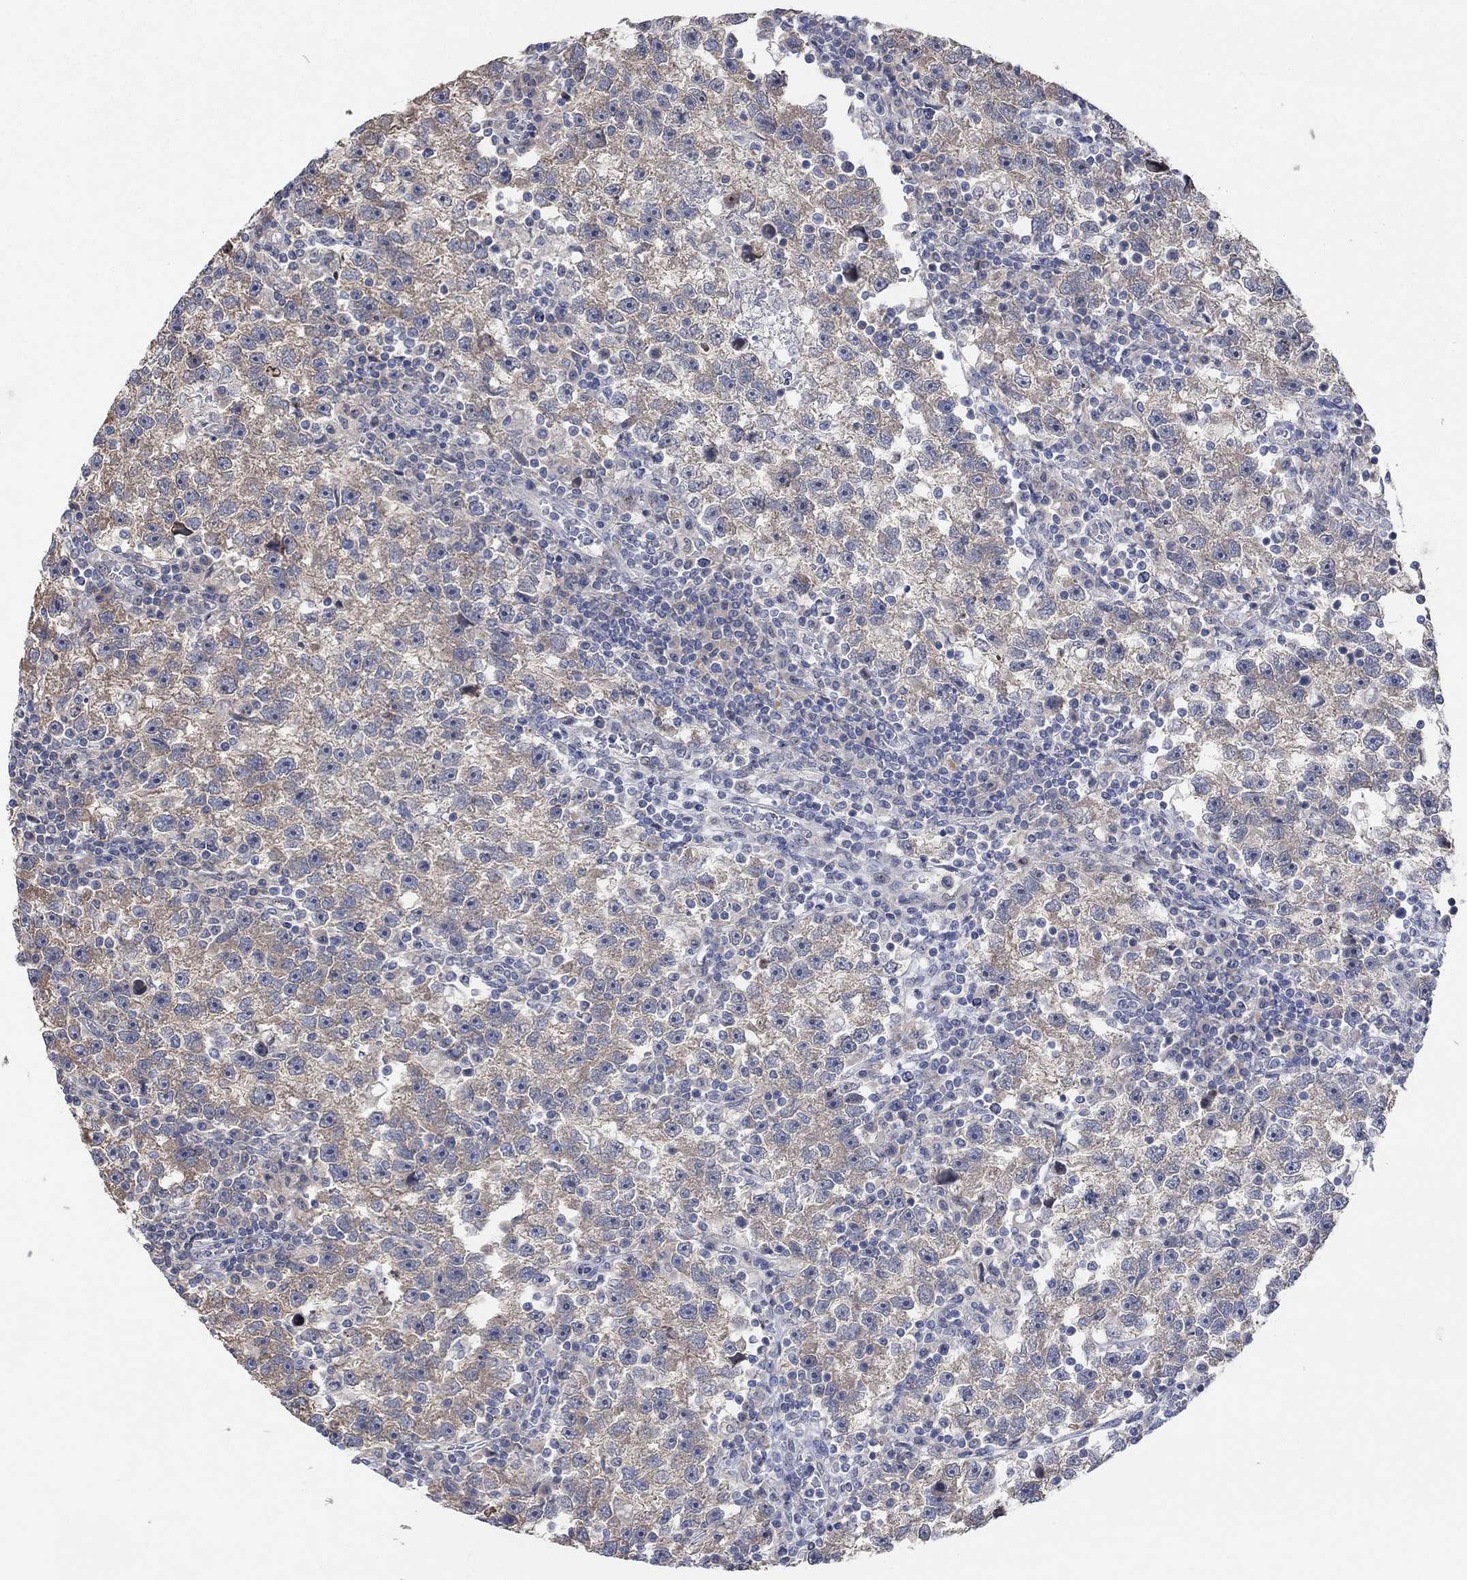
{"staining": {"intensity": "weak", "quantity": ">75%", "location": "cytoplasmic/membranous"}, "tissue": "testis cancer", "cell_type": "Tumor cells", "image_type": "cancer", "snomed": [{"axis": "morphology", "description": "Seminoma, NOS"}, {"axis": "topography", "description": "Testis"}], "caption": "Immunohistochemical staining of human testis seminoma displays low levels of weak cytoplasmic/membranous protein positivity in about >75% of tumor cells.", "gene": "CNTF", "patient": {"sex": "male", "age": 47}}